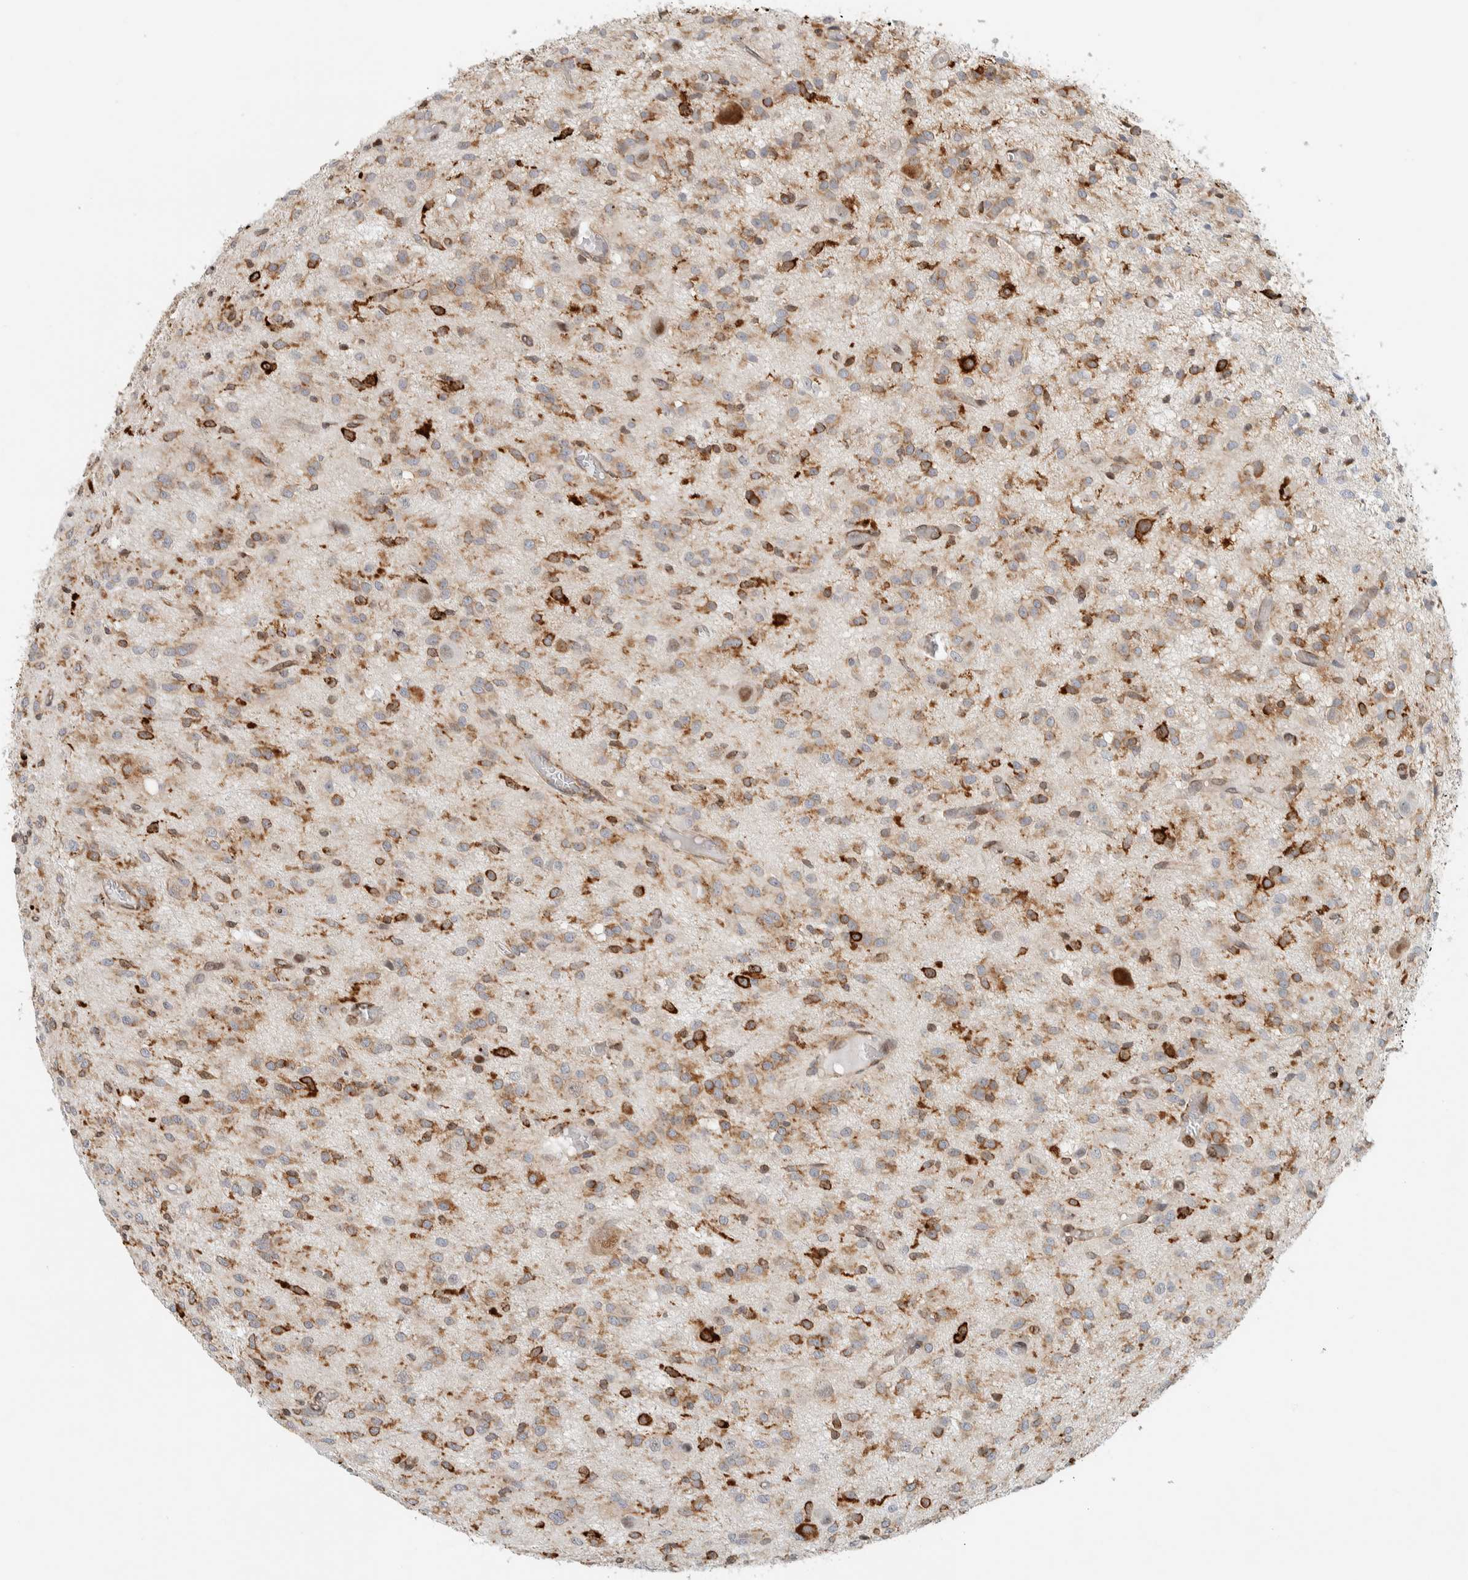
{"staining": {"intensity": "moderate", "quantity": ">75%", "location": "cytoplasmic/membranous"}, "tissue": "glioma", "cell_type": "Tumor cells", "image_type": "cancer", "snomed": [{"axis": "morphology", "description": "Glioma, malignant, High grade"}, {"axis": "topography", "description": "Brain"}], "caption": "Protein expression analysis of glioma reveals moderate cytoplasmic/membranous staining in approximately >75% of tumor cells.", "gene": "LLGL2", "patient": {"sex": "female", "age": 59}}